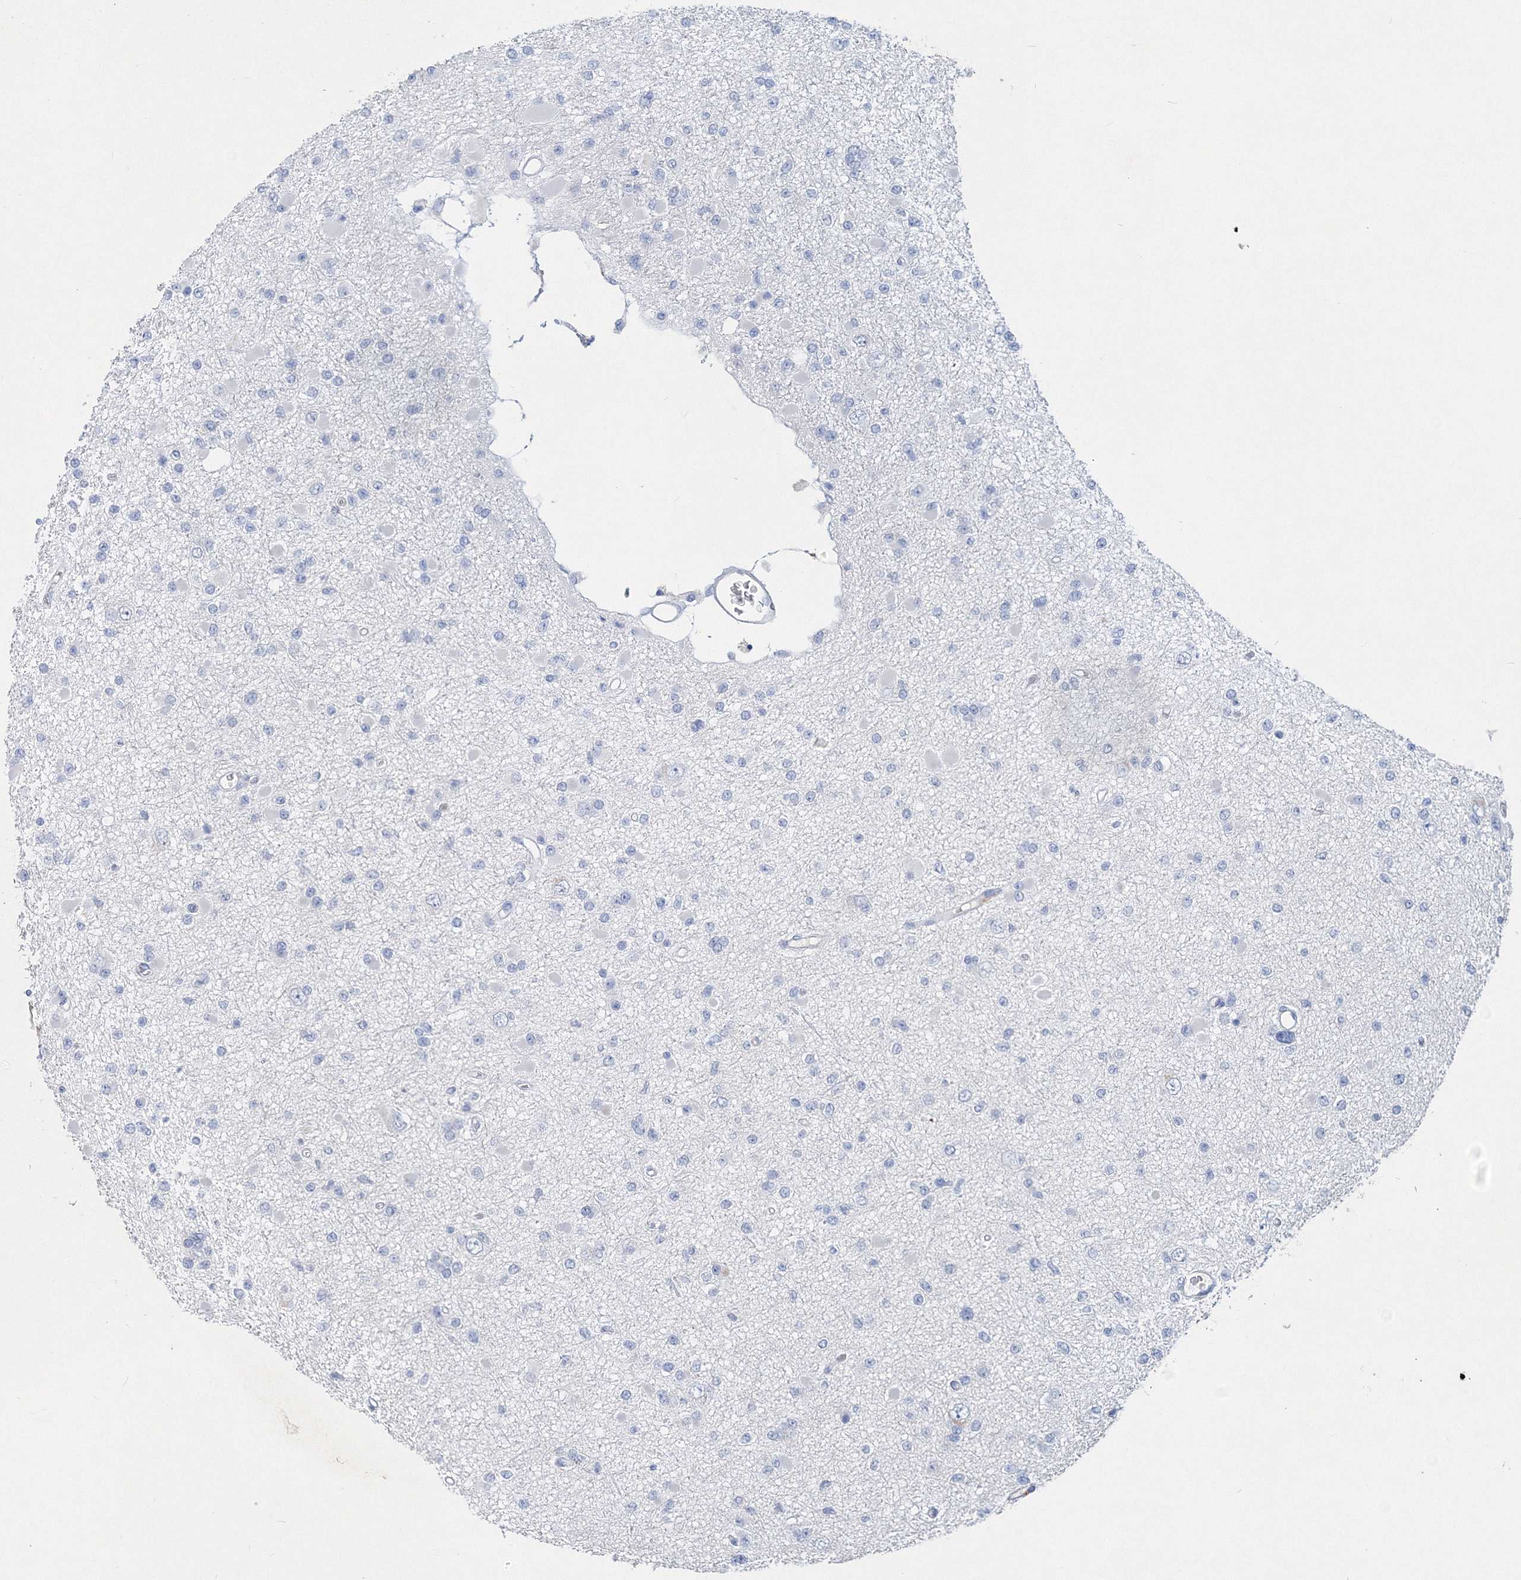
{"staining": {"intensity": "negative", "quantity": "none", "location": "none"}, "tissue": "glioma", "cell_type": "Tumor cells", "image_type": "cancer", "snomed": [{"axis": "morphology", "description": "Glioma, malignant, Low grade"}, {"axis": "topography", "description": "Brain"}], "caption": "Immunohistochemistry (IHC) of human glioma demonstrates no staining in tumor cells.", "gene": "OSBPL6", "patient": {"sex": "female", "age": 22}}